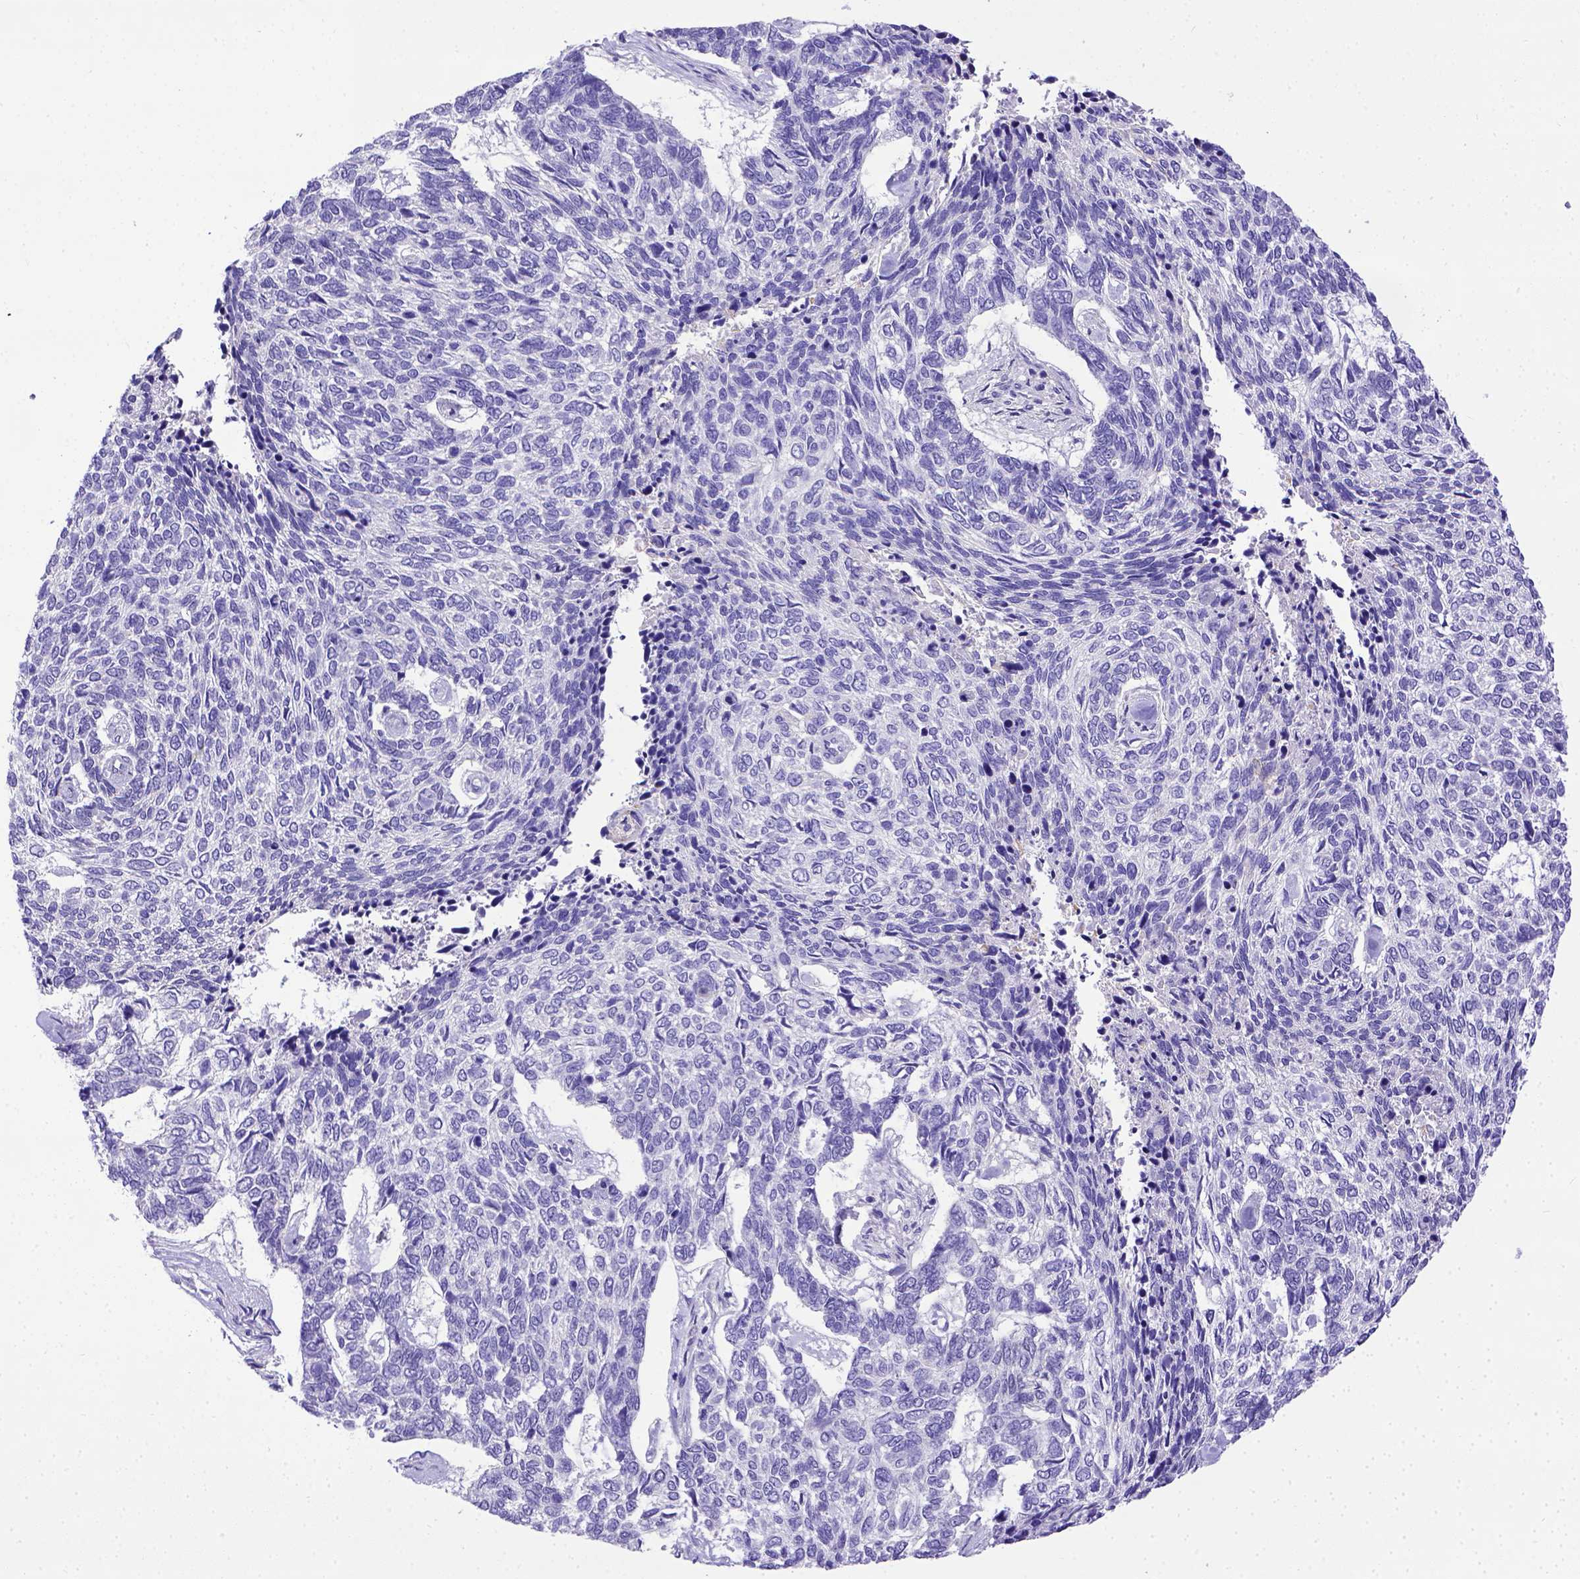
{"staining": {"intensity": "negative", "quantity": "none", "location": "none"}, "tissue": "skin cancer", "cell_type": "Tumor cells", "image_type": "cancer", "snomed": [{"axis": "morphology", "description": "Basal cell carcinoma"}, {"axis": "topography", "description": "Skin"}], "caption": "An immunohistochemistry (IHC) micrograph of skin basal cell carcinoma is shown. There is no staining in tumor cells of skin basal cell carcinoma.", "gene": "BTN1A1", "patient": {"sex": "female", "age": 65}}